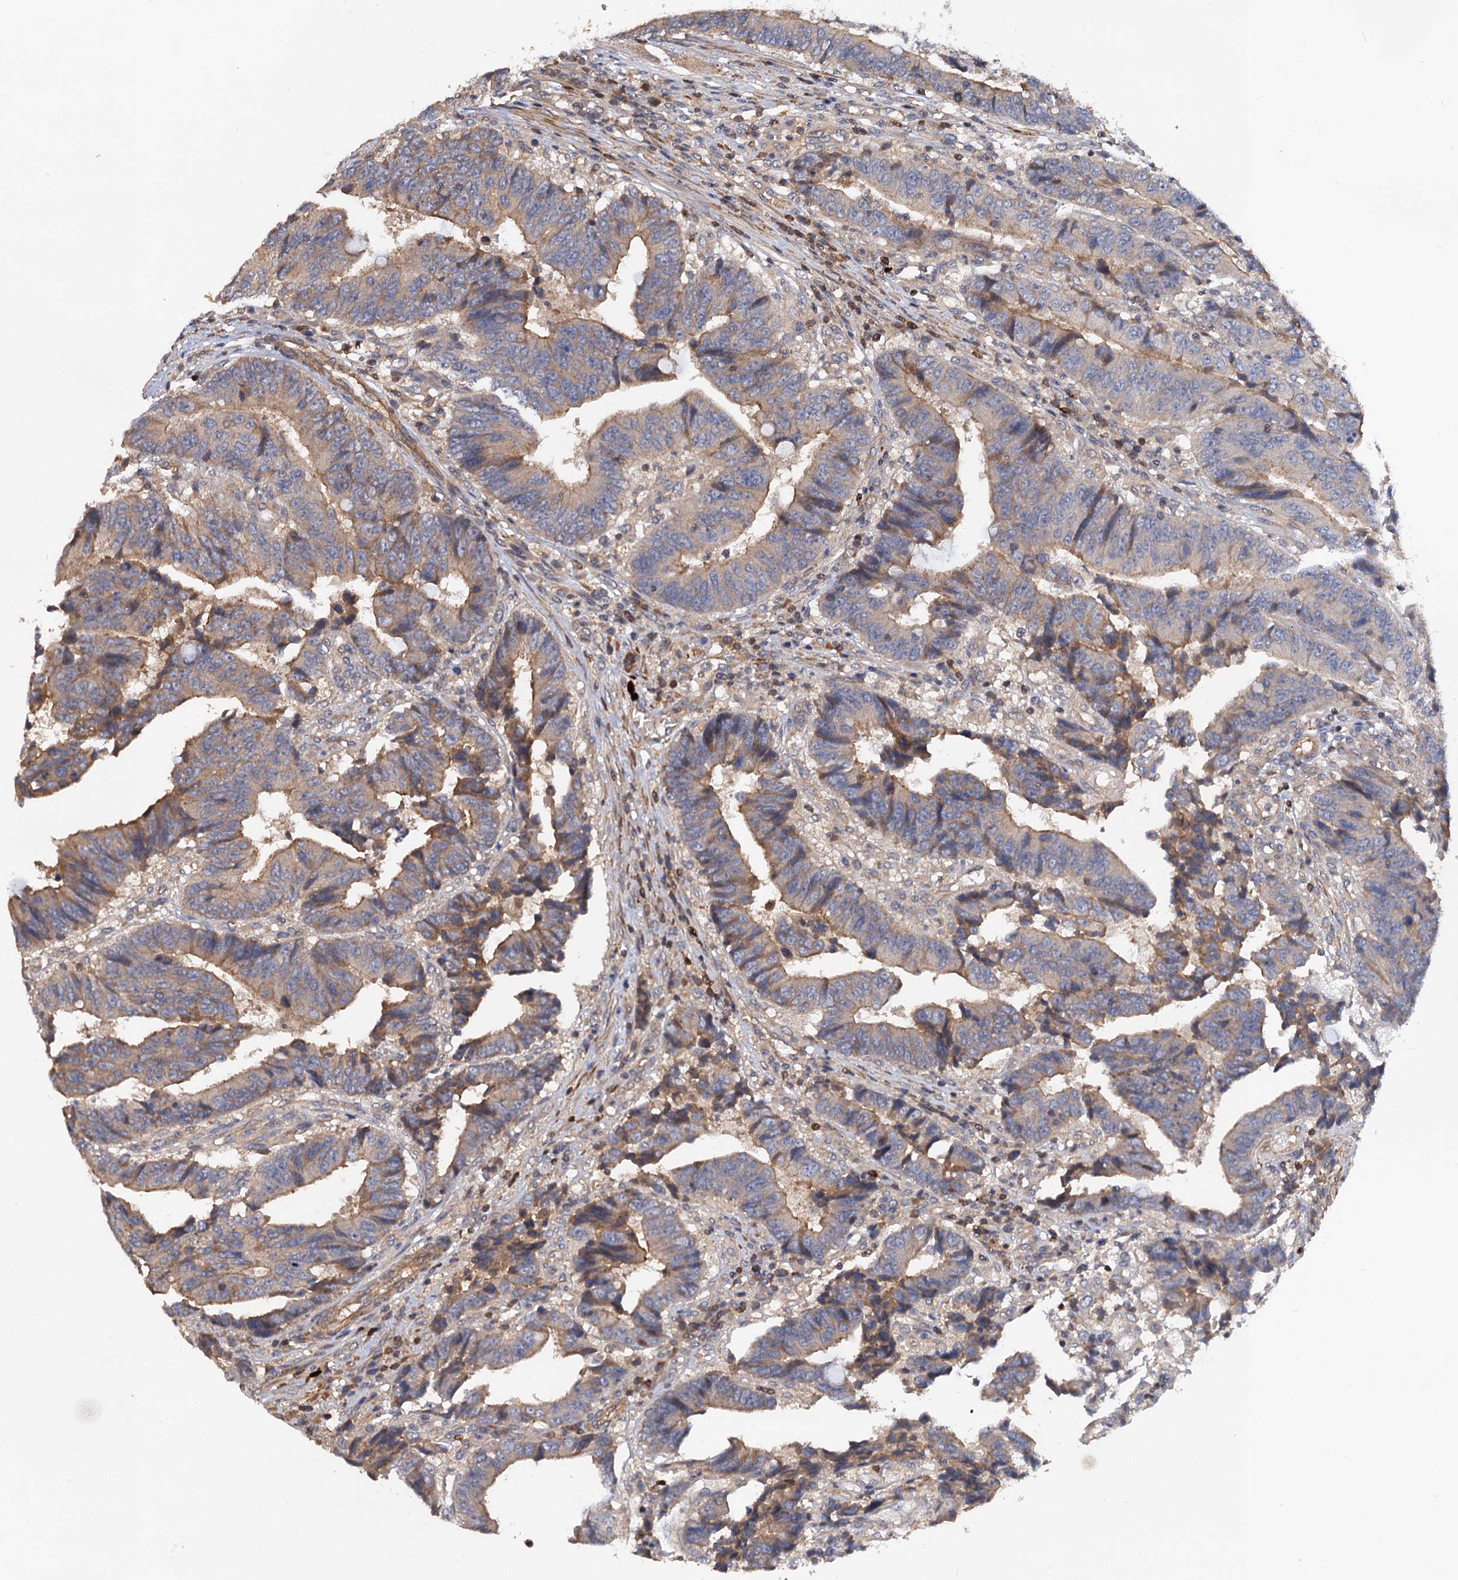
{"staining": {"intensity": "weak", "quantity": ">75%", "location": "cytoplasmic/membranous"}, "tissue": "colorectal cancer", "cell_type": "Tumor cells", "image_type": "cancer", "snomed": [{"axis": "morphology", "description": "Adenocarcinoma, NOS"}, {"axis": "topography", "description": "Rectum"}], "caption": "Tumor cells display low levels of weak cytoplasmic/membranous positivity in about >75% of cells in human colorectal cancer.", "gene": "DGKA", "patient": {"sex": "male", "age": 84}}